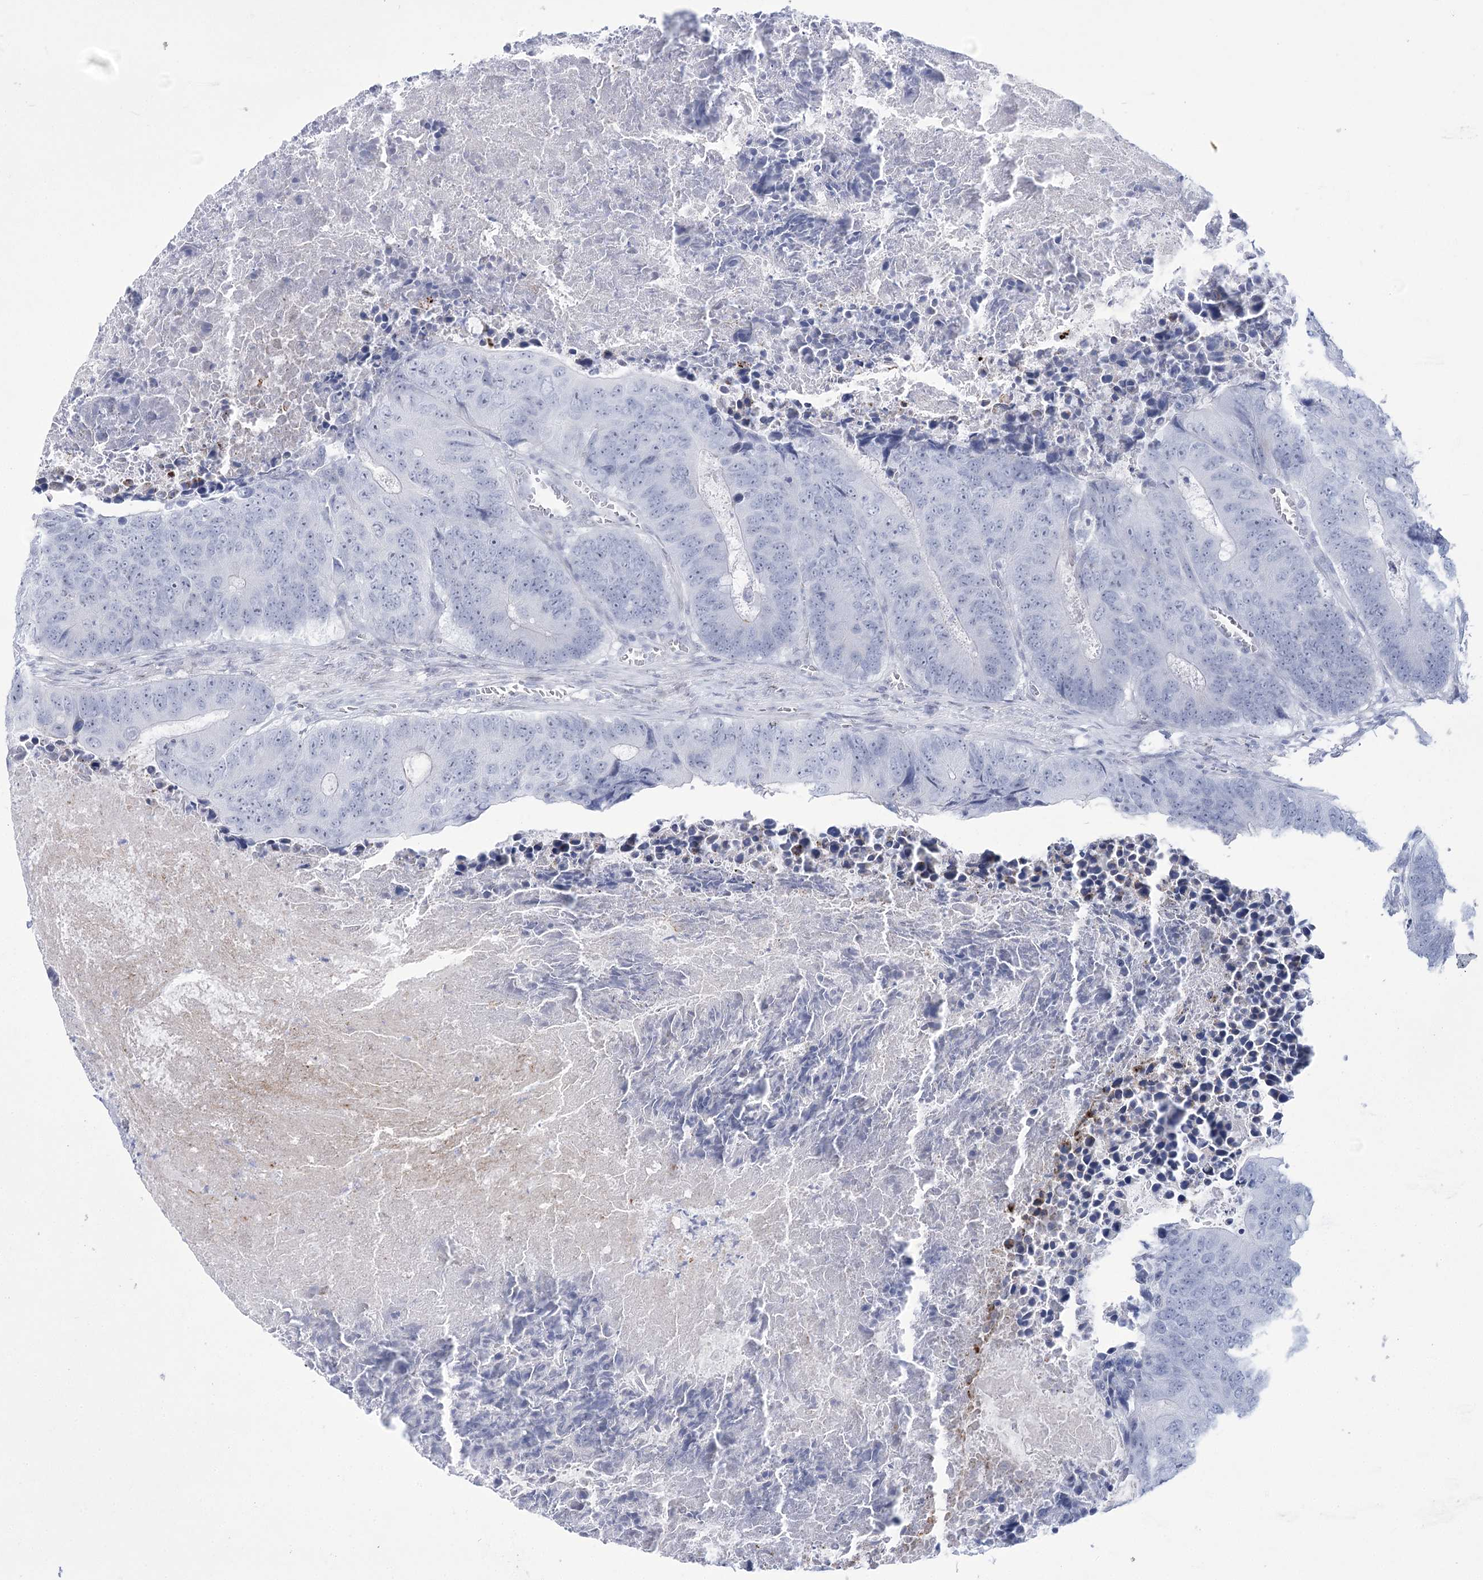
{"staining": {"intensity": "negative", "quantity": "none", "location": "none"}, "tissue": "colorectal cancer", "cell_type": "Tumor cells", "image_type": "cancer", "snomed": [{"axis": "morphology", "description": "Adenocarcinoma, NOS"}, {"axis": "topography", "description": "Colon"}], "caption": "DAB (3,3'-diaminobenzidine) immunohistochemical staining of human colorectal adenocarcinoma demonstrates no significant staining in tumor cells. (Stains: DAB (3,3'-diaminobenzidine) immunohistochemistry with hematoxylin counter stain, Microscopy: brightfield microscopy at high magnification).", "gene": "HORMAD1", "patient": {"sex": "male", "age": 87}}